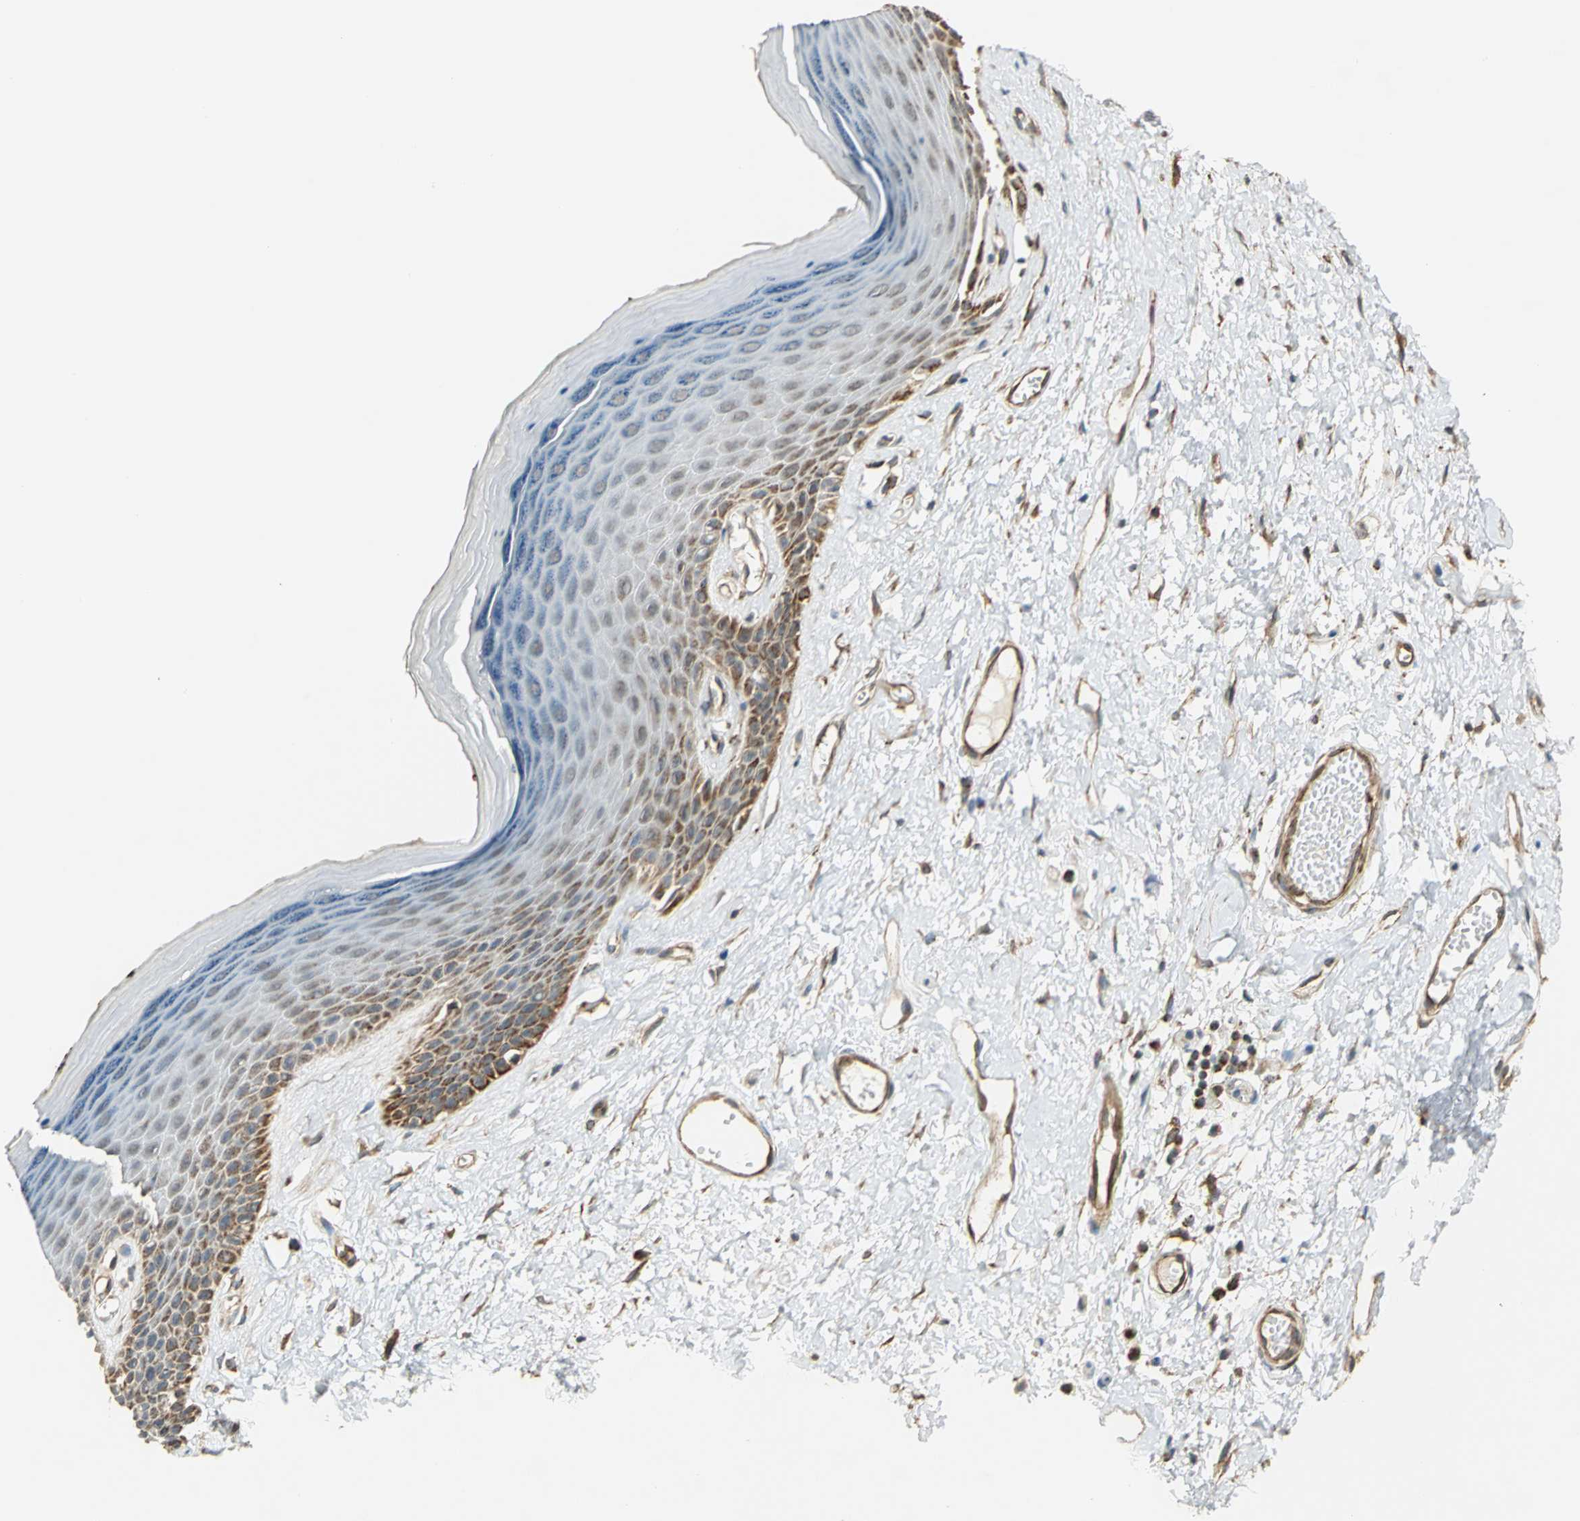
{"staining": {"intensity": "moderate", "quantity": ">75%", "location": "cytoplasmic/membranous"}, "tissue": "skin", "cell_type": "Epidermal cells", "image_type": "normal", "snomed": [{"axis": "morphology", "description": "Normal tissue, NOS"}, {"axis": "morphology", "description": "Inflammation, NOS"}, {"axis": "topography", "description": "Vulva"}], "caption": "The micrograph exhibits immunohistochemical staining of normal skin. There is moderate cytoplasmic/membranous positivity is seen in about >75% of epidermal cells. (Brightfield microscopy of DAB IHC at high magnification).", "gene": "MRPS22", "patient": {"sex": "female", "age": 84}}